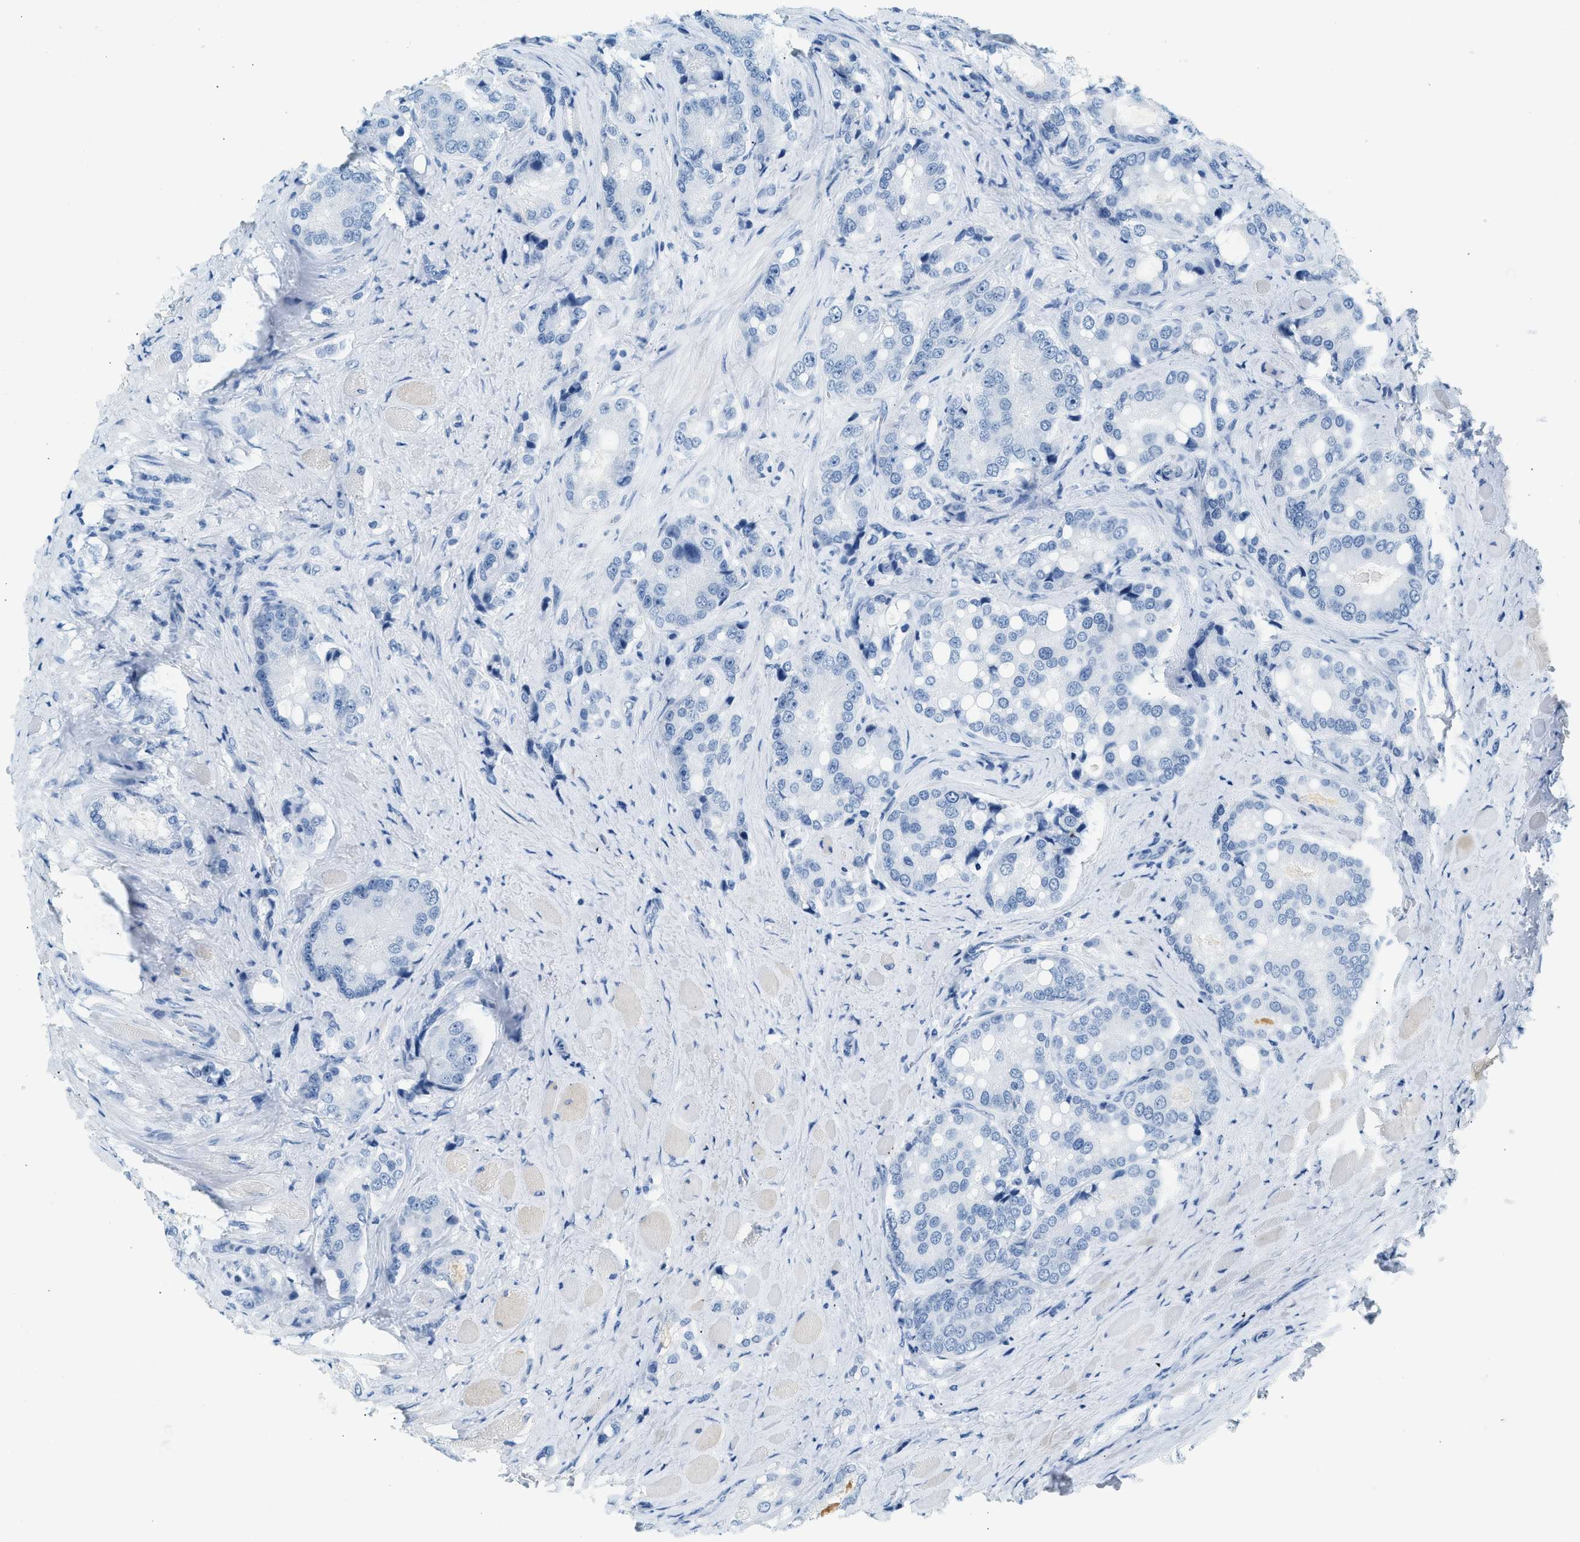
{"staining": {"intensity": "negative", "quantity": "none", "location": "none"}, "tissue": "prostate cancer", "cell_type": "Tumor cells", "image_type": "cancer", "snomed": [{"axis": "morphology", "description": "Adenocarcinoma, High grade"}, {"axis": "topography", "description": "Prostate"}], "caption": "There is no significant expression in tumor cells of prostate cancer. (Immunohistochemistry, brightfield microscopy, high magnification).", "gene": "HHATL", "patient": {"sex": "male", "age": 50}}